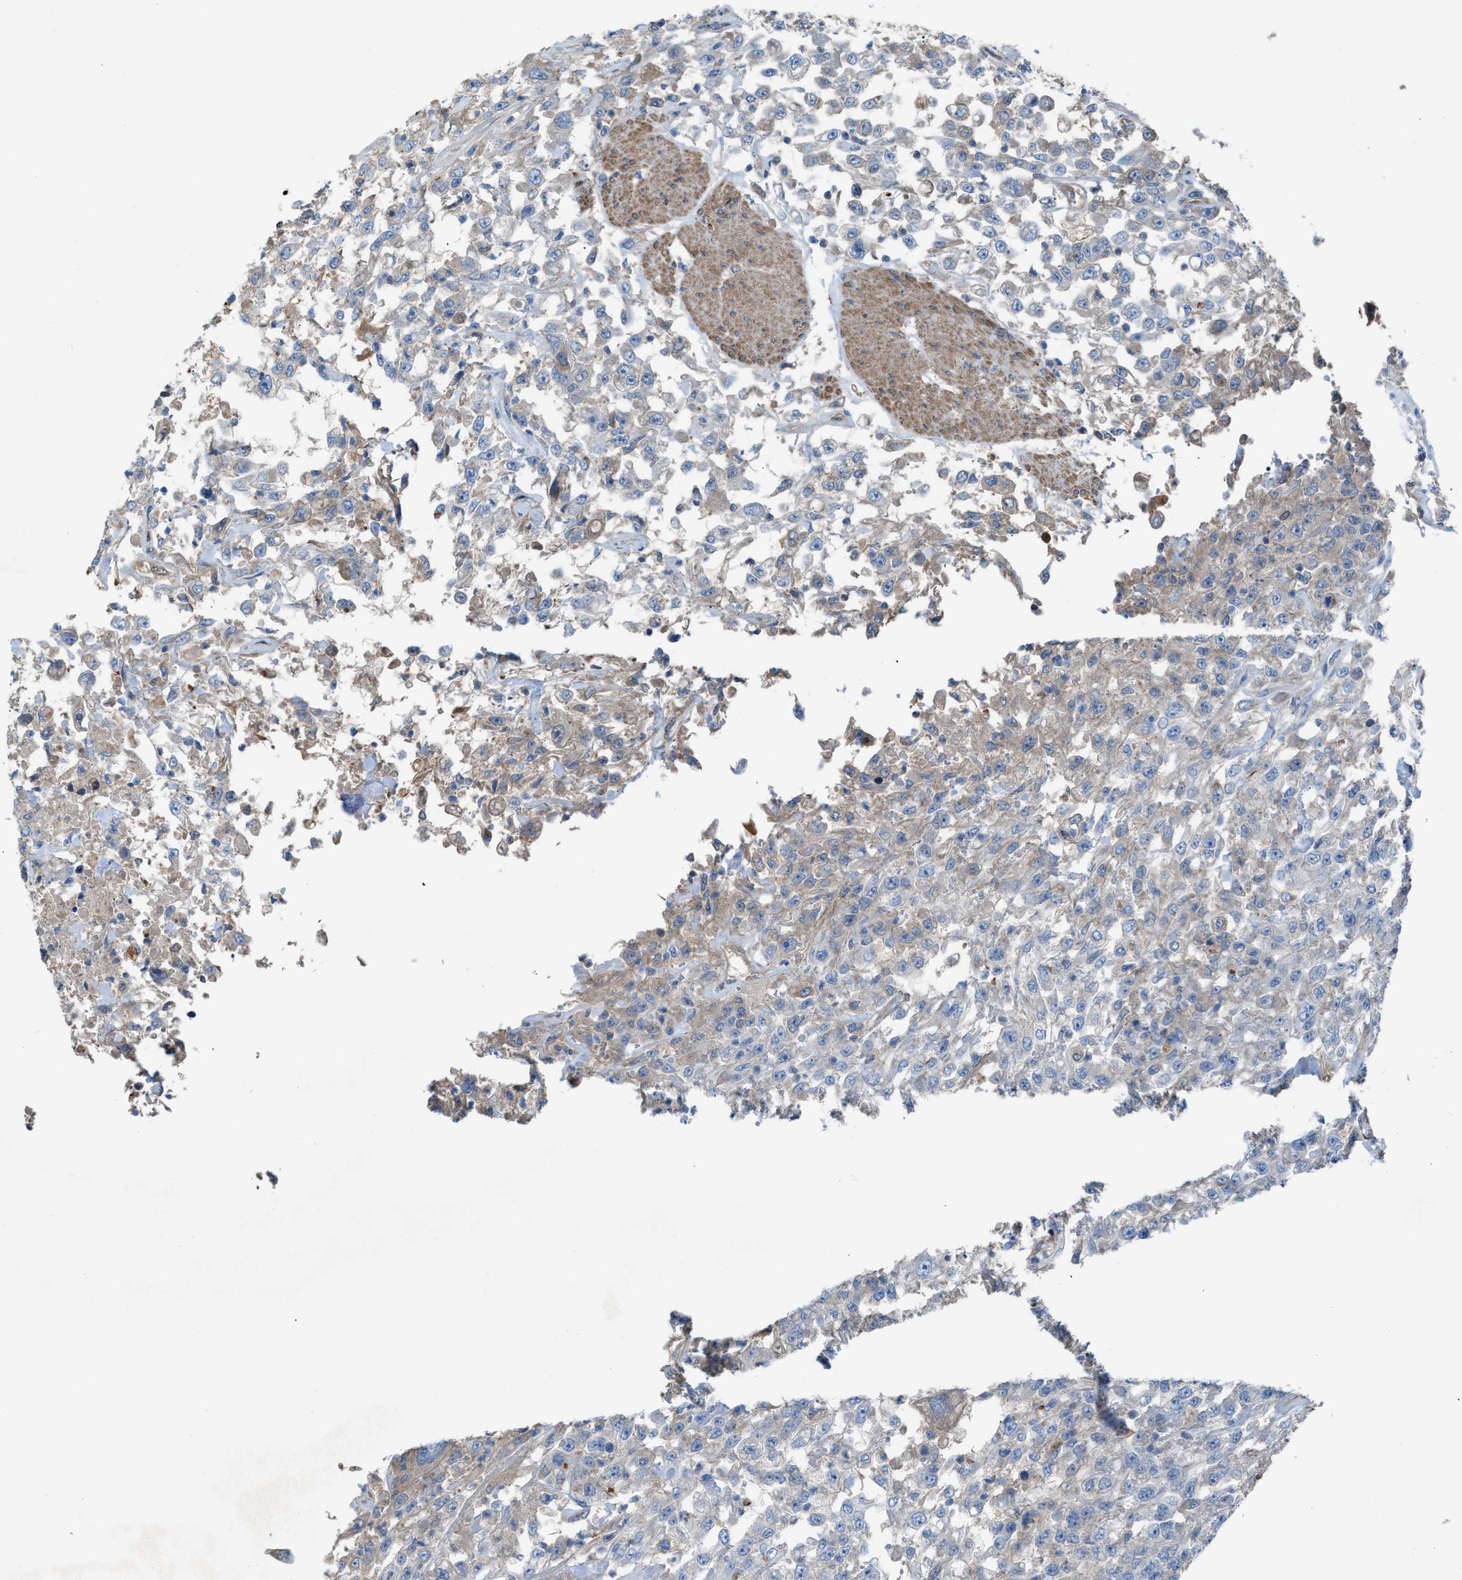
{"staining": {"intensity": "weak", "quantity": "<25%", "location": "cytoplasmic/membranous"}, "tissue": "urothelial cancer", "cell_type": "Tumor cells", "image_type": "cancer", "snomed": [{"axis": "morphology", "description": "Urothelial carcinoma, High grade"}, {"axis": "topography", "description": "Urinary bladder"}], "caption": "DAB immunohistochemical staining of urothelial carcinoma (high-grade) exhibits no significant staining in tumor cells.", "gene": "TPK1", "patient": {"sex": "male", "age": 46}}